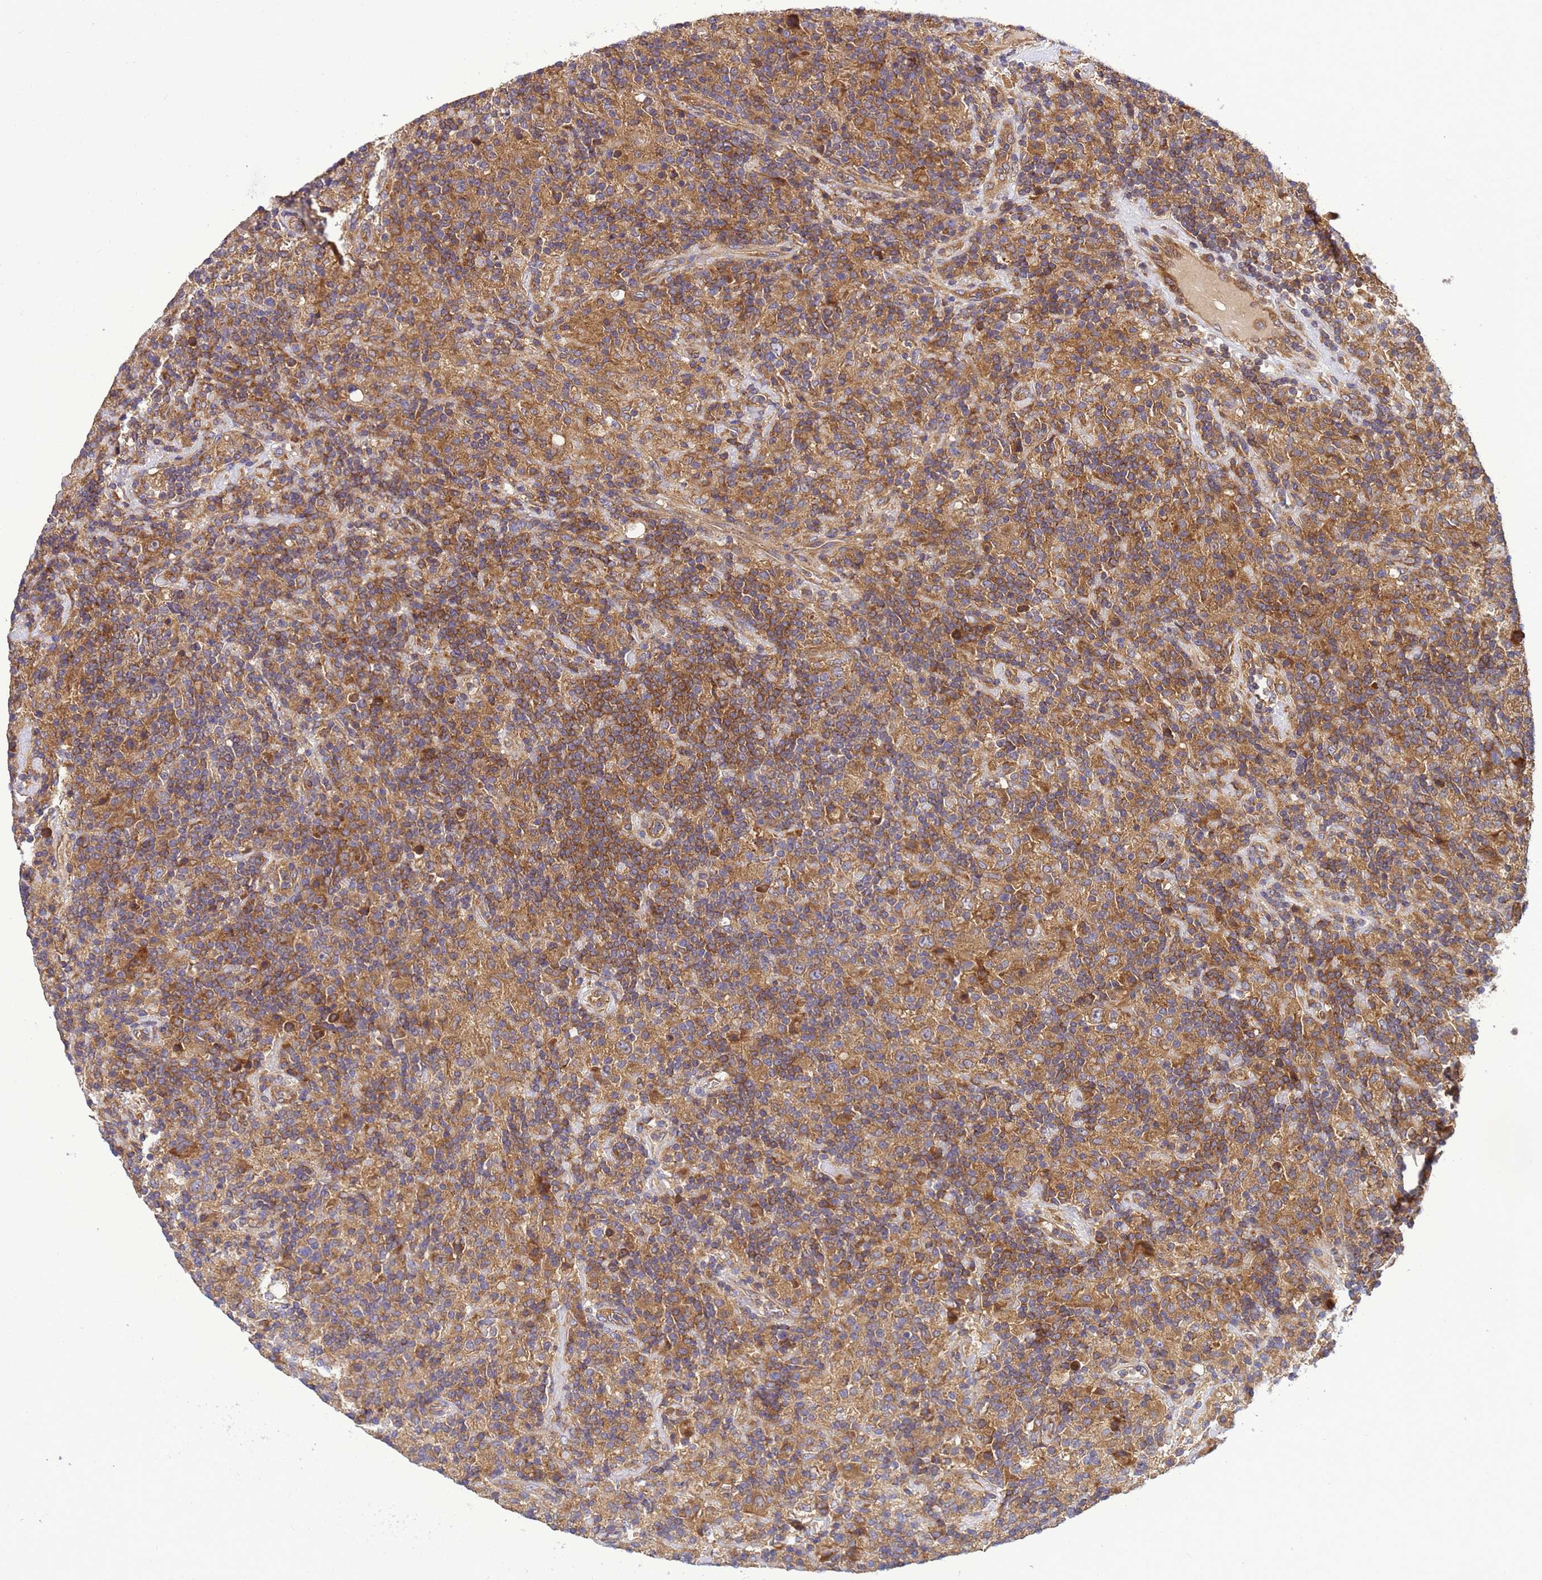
{"staining": {"intensity": "moderate", "quantity": ">75%", "location": "cytoplasmic/membranous"}, "tissue": "lymphoma", "cell_type": "Tumor cells", "image_type": "cancer", "snomed": [{"axis": "morphology", "description": "Hodgkin's disease, NOS"}, {"axis": "topography", "description": "Lymph node"}], "caption": "IHC (DAB (3,3'-diaminobenzidine)) staining of Hodgkin's disease displays moderate cytoplasmic/membranous protein positivity in approximately >75% of tumor cells. (brown staining indicates protein expression, while blue staining denotes nuclei).", "gene": "BECN1", "patient": {"sex": "male", "age": 70}}